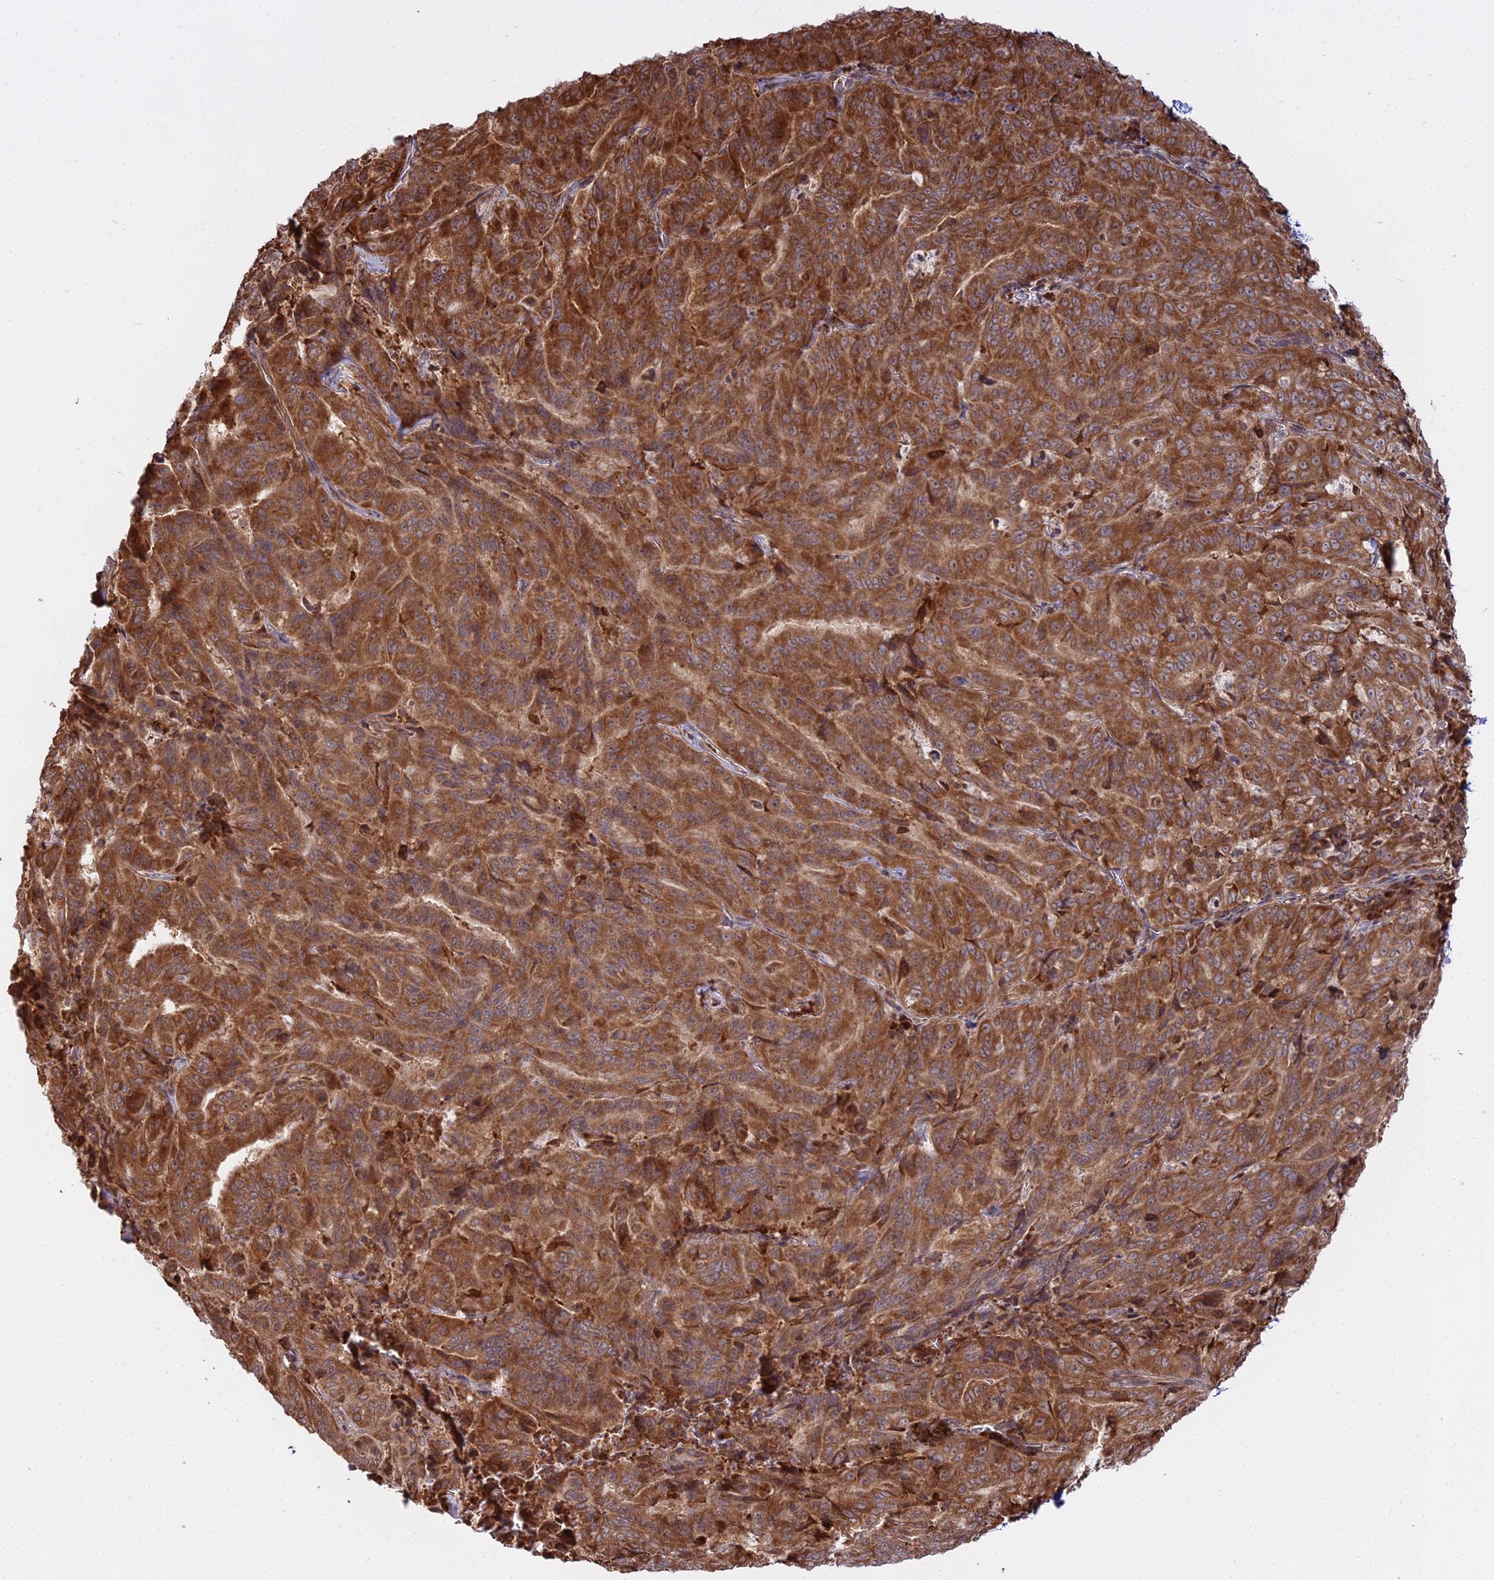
{"staining": {"intensity": "strong", "quantity": ">75%", "location": "cytoplasmic/membranous"}, "tissue": "pancreatic cancer", "cell_type": "Tumor cells", "image_type": "cancer", "snomed": [{"axis": "morphology", "description": "Adenocarcinoma, NOS"}, {"axis": "topography", "description": "Pancreas"}], "caption": "IHC of human adenocarcinoma (pancreatic) exhibits high levels of strong cytoplasmic/membranous staining in approximately >75% of tumor cells.", "gene": "RPL26", "patient": {"sex": "male", "age": 63}}